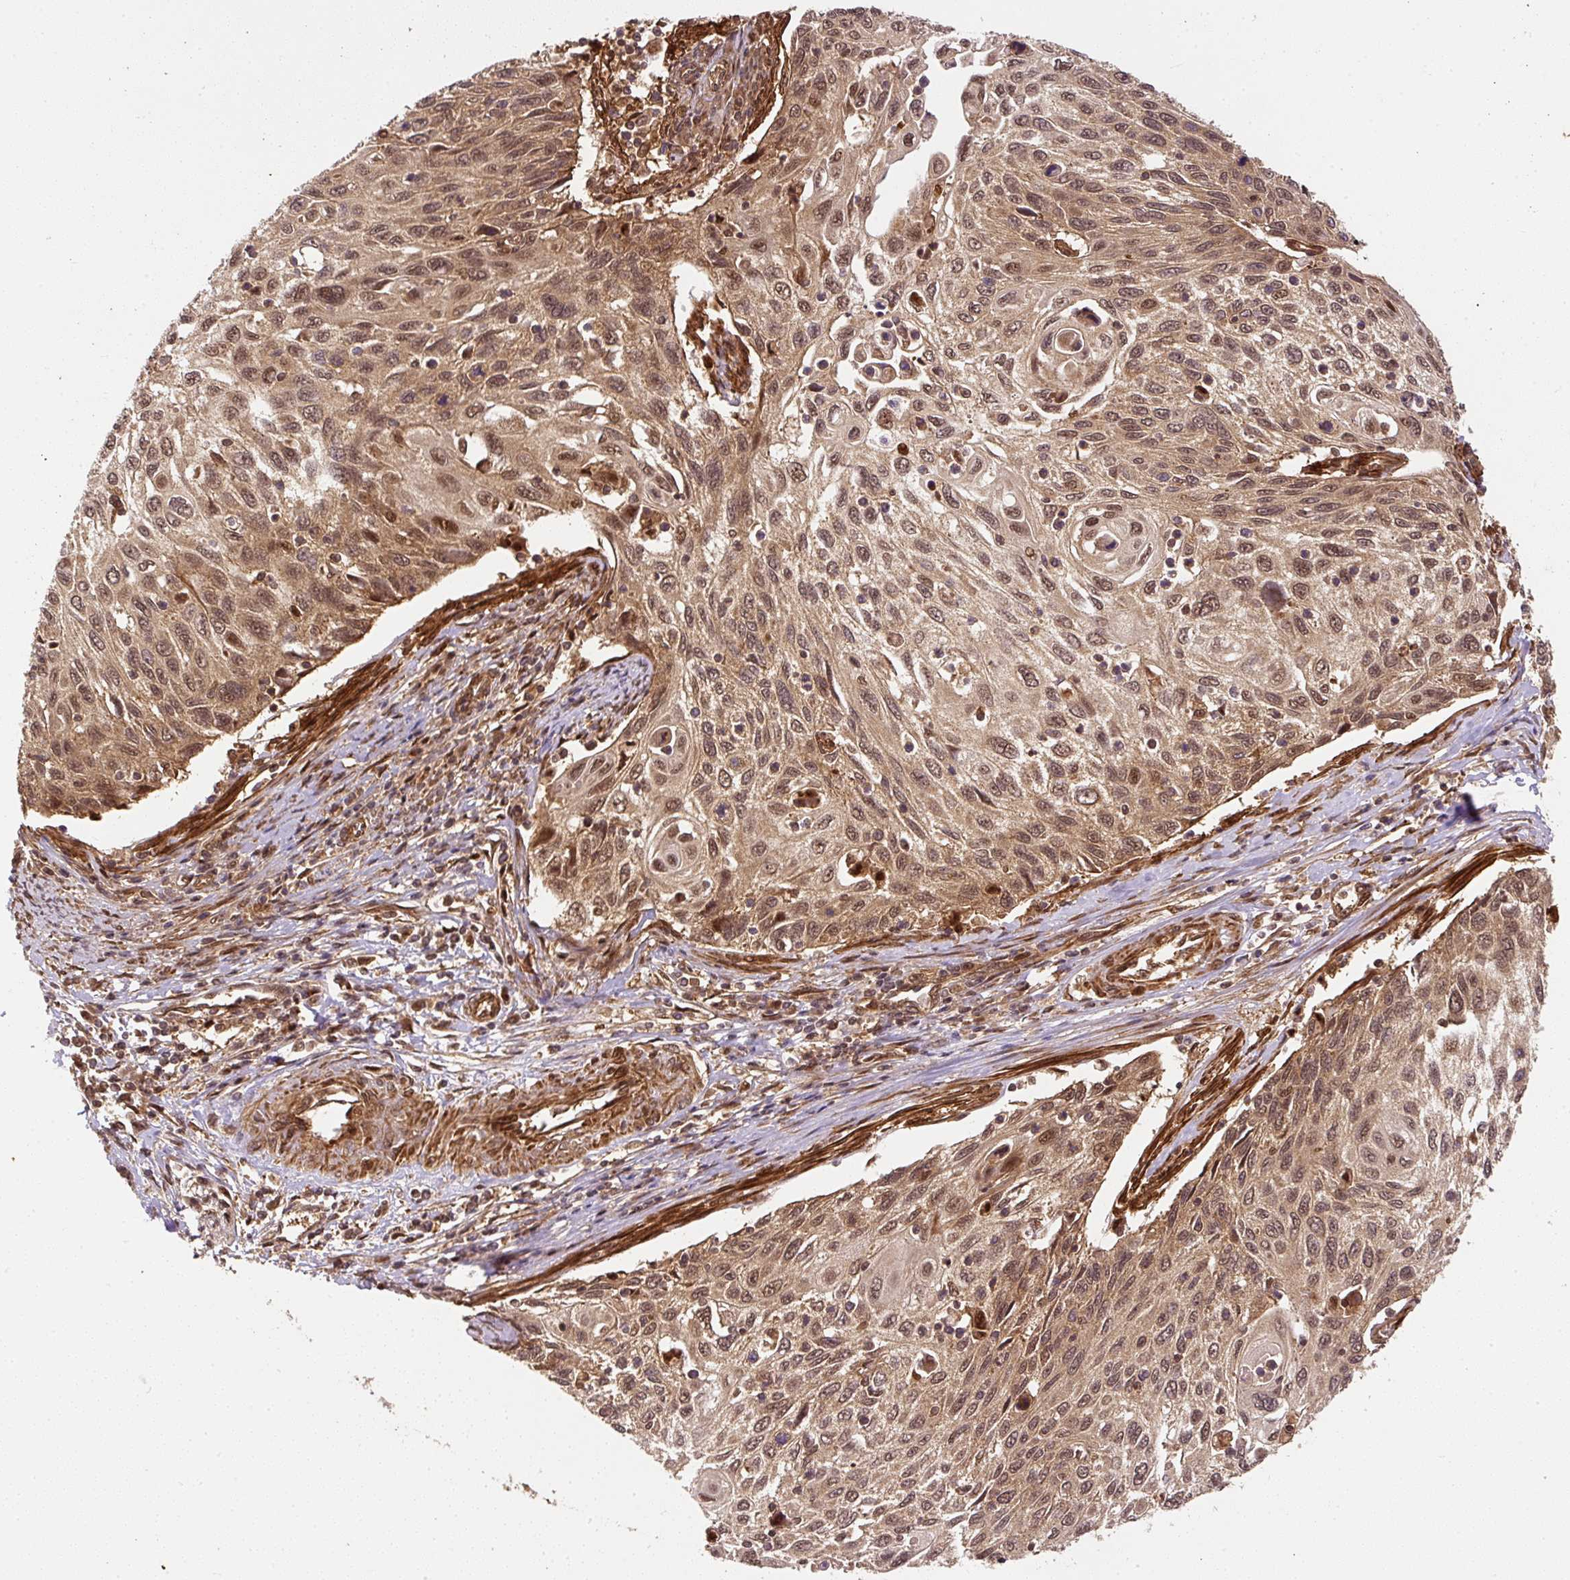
{"staining": {"intensity": "moderate", "quantity": ">75%", "location": "cytoplasmic/membranous,nuclear"}, "tissue": "cervical cancer", "cell_type": "Tumor cells", "image_type": "cancer", "snomed": [{"axis": "morphology", "description": "Squamous cell carcinoma, NOS"}, {"axis": "topography", "description": "Cervix"}], "caption": "Cervical cancer (squamous cell carcinoma) stained with a brown dye exhibits moderate cytoplasmic/membranous and nuclear positive staining in approximately >75% of tumor cells.", "gene": "PSMD1", "patient": {"sex": "female", "age": 70}}